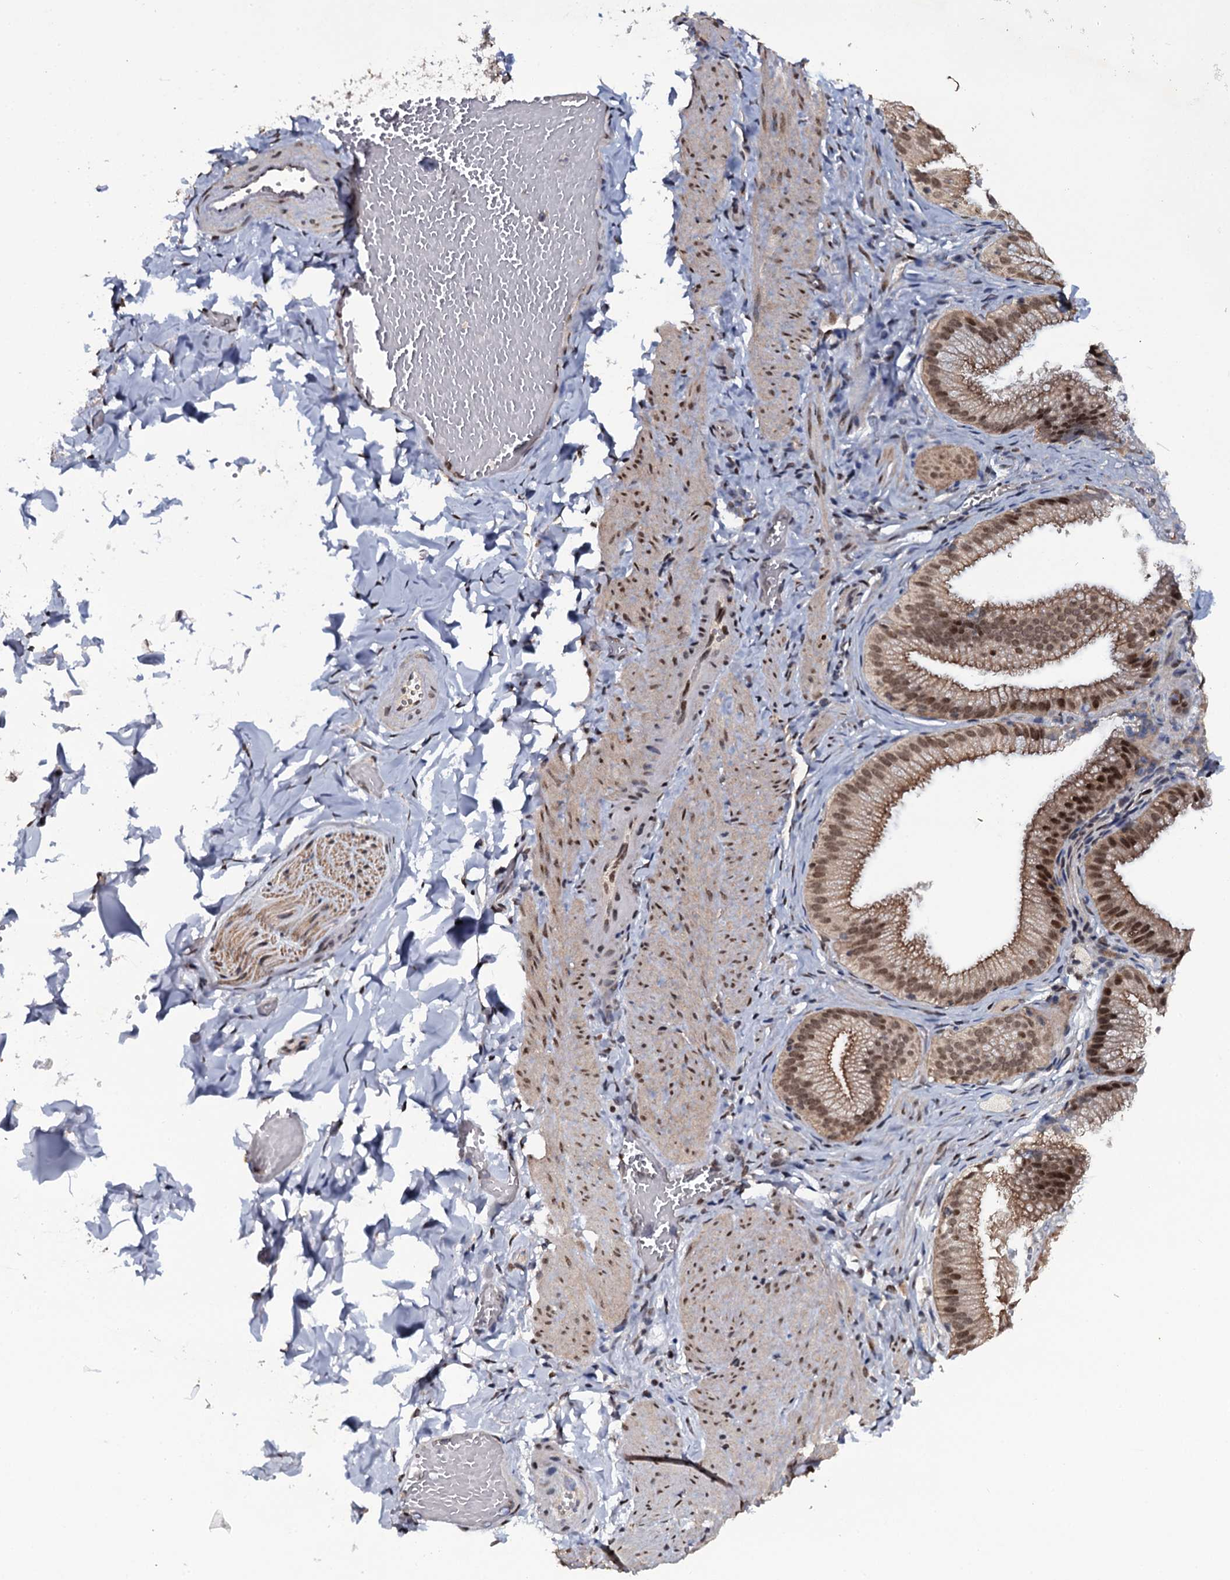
{"staining": {"intensity": "moderate", "quantity": "25%-75%", "location": "nuclear"}, "tissue": "adipose tissue", "cell_type": "Adipocytes", "image_type": "normal", "snomed": [{"axis": "morphology", "description": "Normal tissue, NOS"}, {"axis": "topography", "description": "Gallbladder"}, {"axis": "topography", "description": "Peripheral nerve tissue"}], "caption": "Adipocytes display medium levels of moderate nuclear expression in approximately 25%-75% of cells in unremarkable human adipose tissue. Nuclei are stained in blue.", "gene": "SH2D4B", "patient": {"sex": "male", "age": 38}}